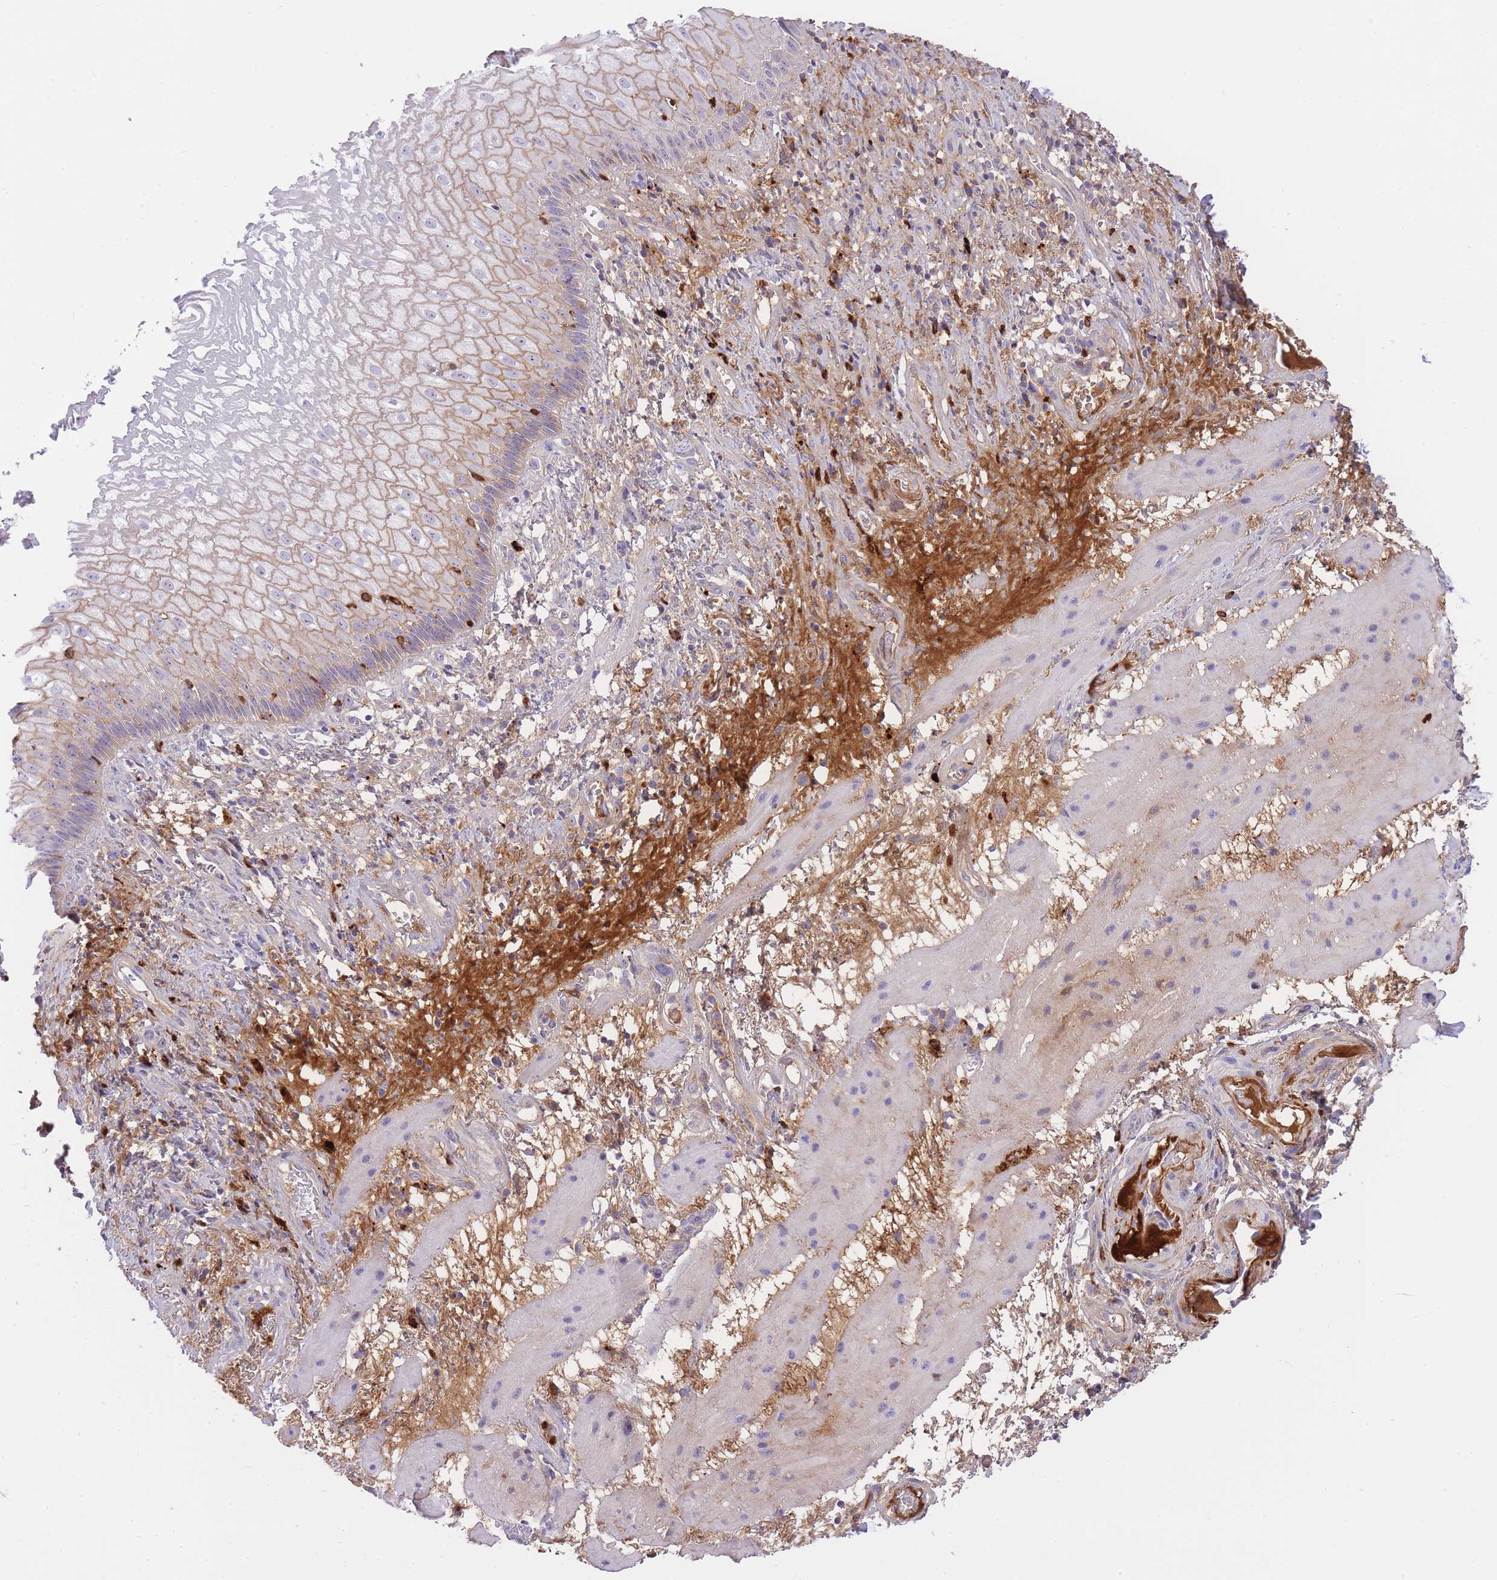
{"staining": {"intensity": "strong", "quantity": "<25%", "location": "cytoplasmic/membranous,nuclear"}, "tissue": "esophagus", "cell_type": "Squamous epithelial cells", "image_type": "normal", "snomed": [{"axis": "morphology", "description": "Normal tissue, NOS"}, {"axis": "topography", "description": "Esophagus"}], "caption": "Immunohistochemical staining of normal esophagus reveals <25% levels of strong cytoplasmic/membranous,nuclear protein positivity in about <25% of squamous epithelial cells. (DAB IHC, brown staining for protein, blue staining for nuclei).", "gene": "HRG", "patient": {"sex": "female", "age": 75}}